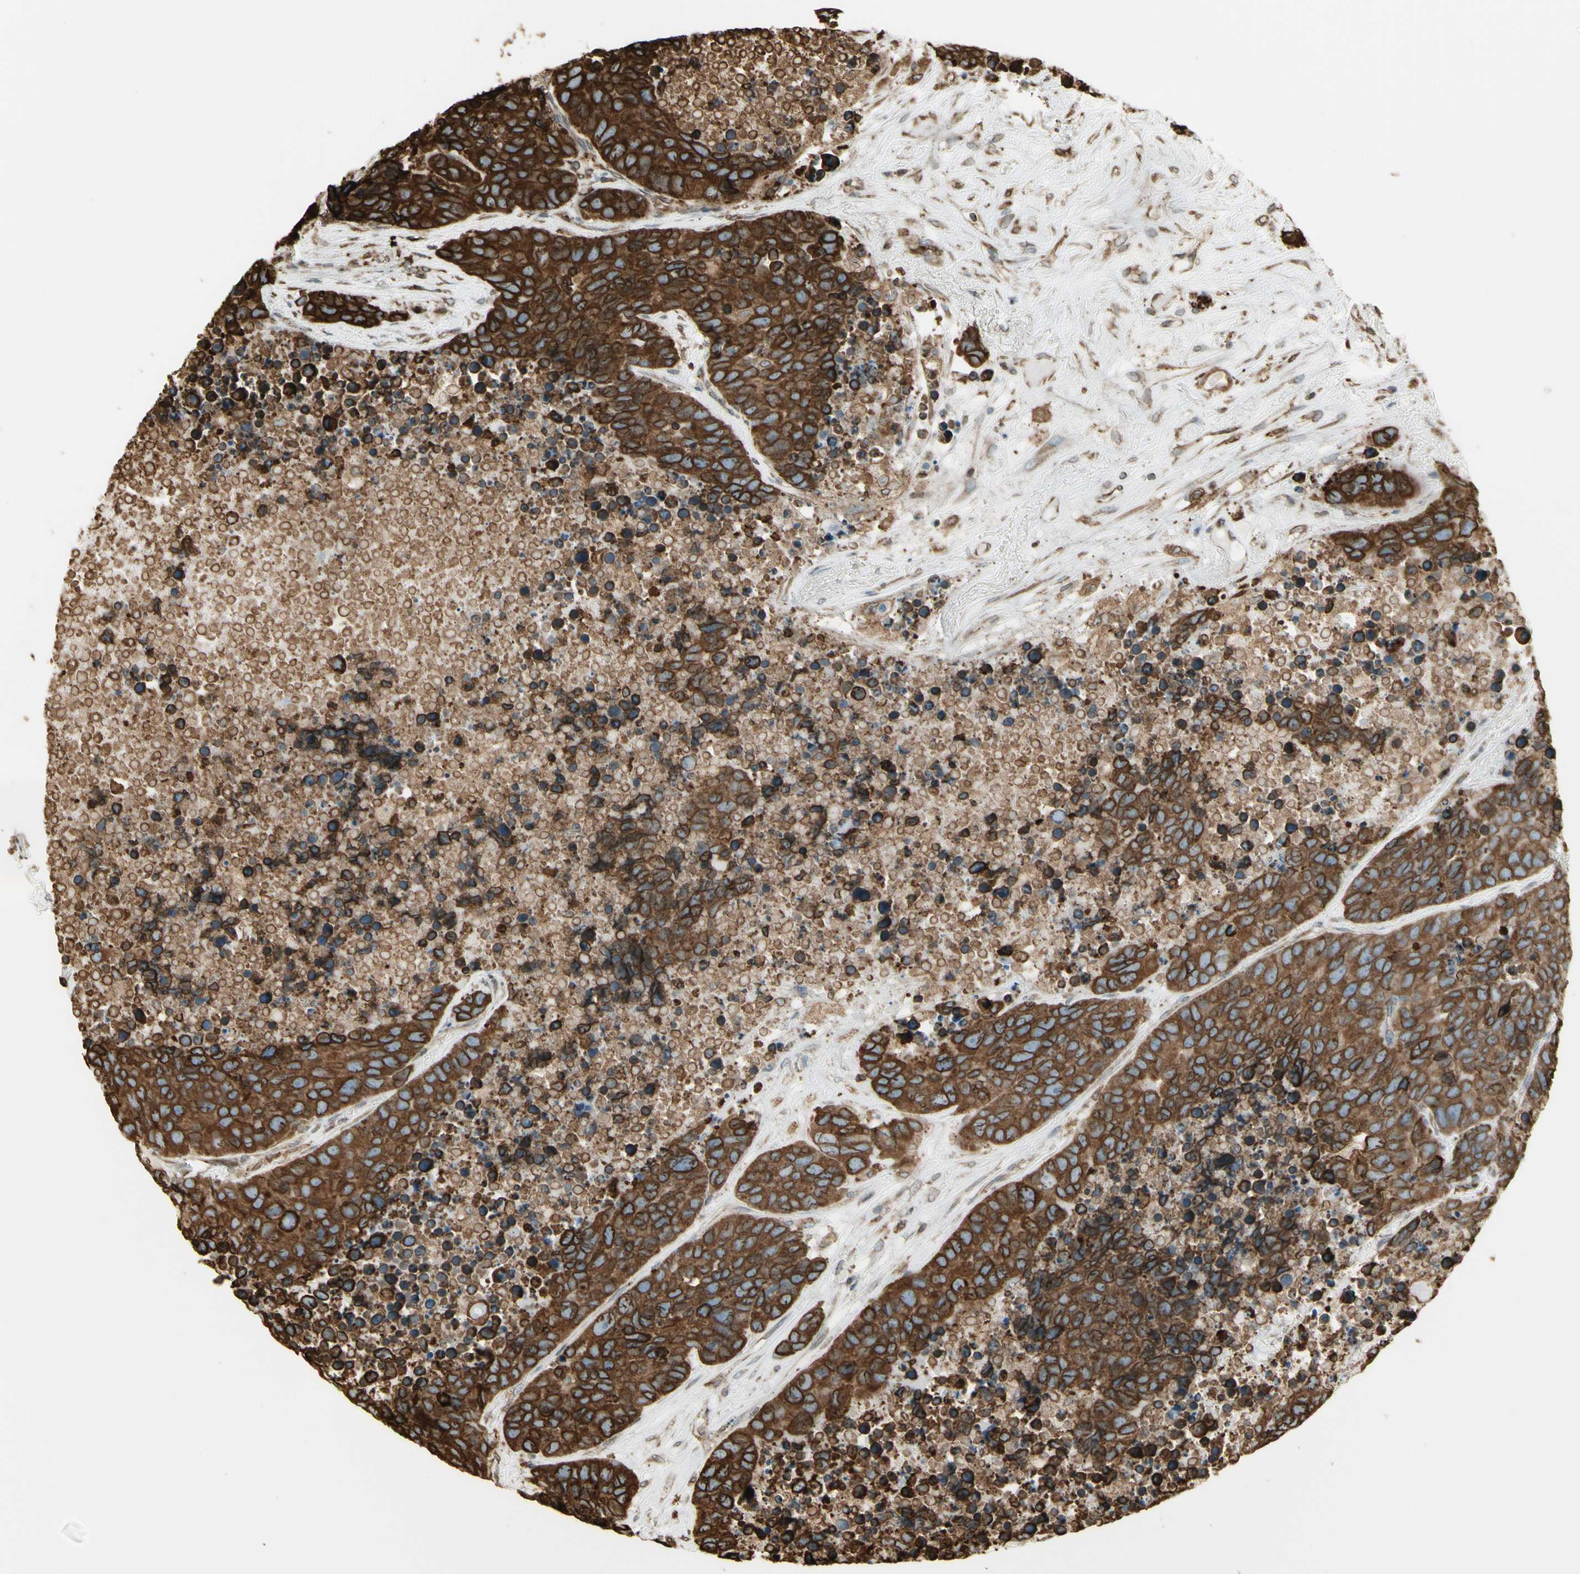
{"staining": {"intensity": "moderate", "quantity": ">75%", "location": "cytoplasmic/membranous"}, "tissue": "carcinoid", "cell_type": "Tumor cells", "image_type": "cancer", "snomed": [{"axis": "morphology", "description": "Carcinoid, malignant, NOS"}, {"axis": "topography", "description": "Lung"}], "caption": "Protein expression analysis of carcinoid demonstrates moderate cytoplasmic/membranous staining in about >75% of tumor cells. (brown staining indicates protein expression, while blue staining denotes nuclei).", "gene": "CANX", "patient": {"sex": "male", "age": 60}}